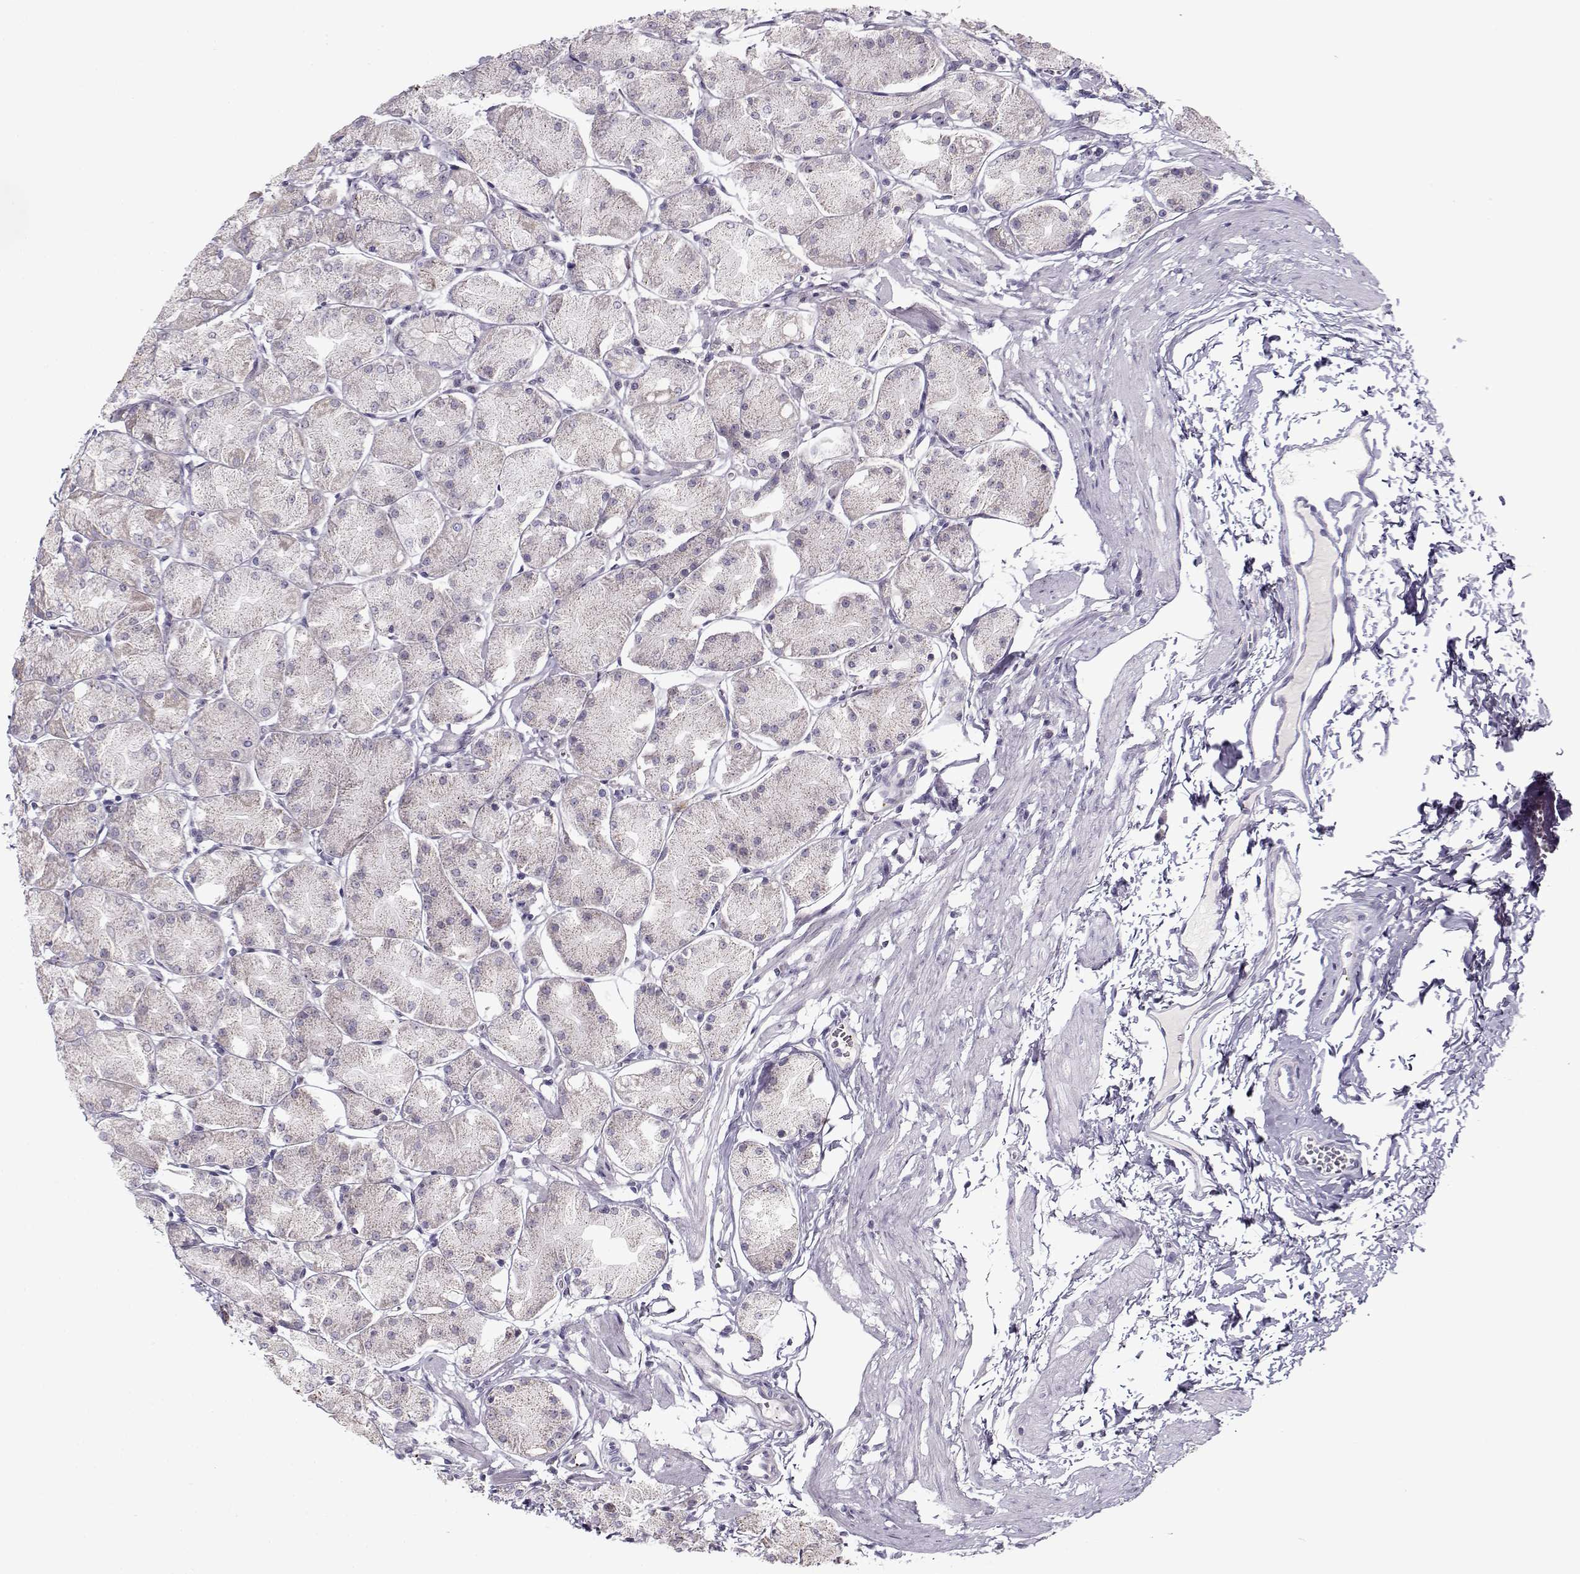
{"staining": {"intensity": "negative", "quantity": "none", "location": "none"}, "tissue": "stomach", "cell_type": "Glandular cells", "image_type": "normal", "snomed": [{"axis": "morphology", "description": "Normal tissue, NOS"}, {"axis": "topography", "description": "Stomach, upper"}], "caption": "Human stomach stained for a protein using immunohistochemistry reveals no staining in glandular cells.", "gene": "KLF17", "patient": {"sex": "male", "age": 60}}